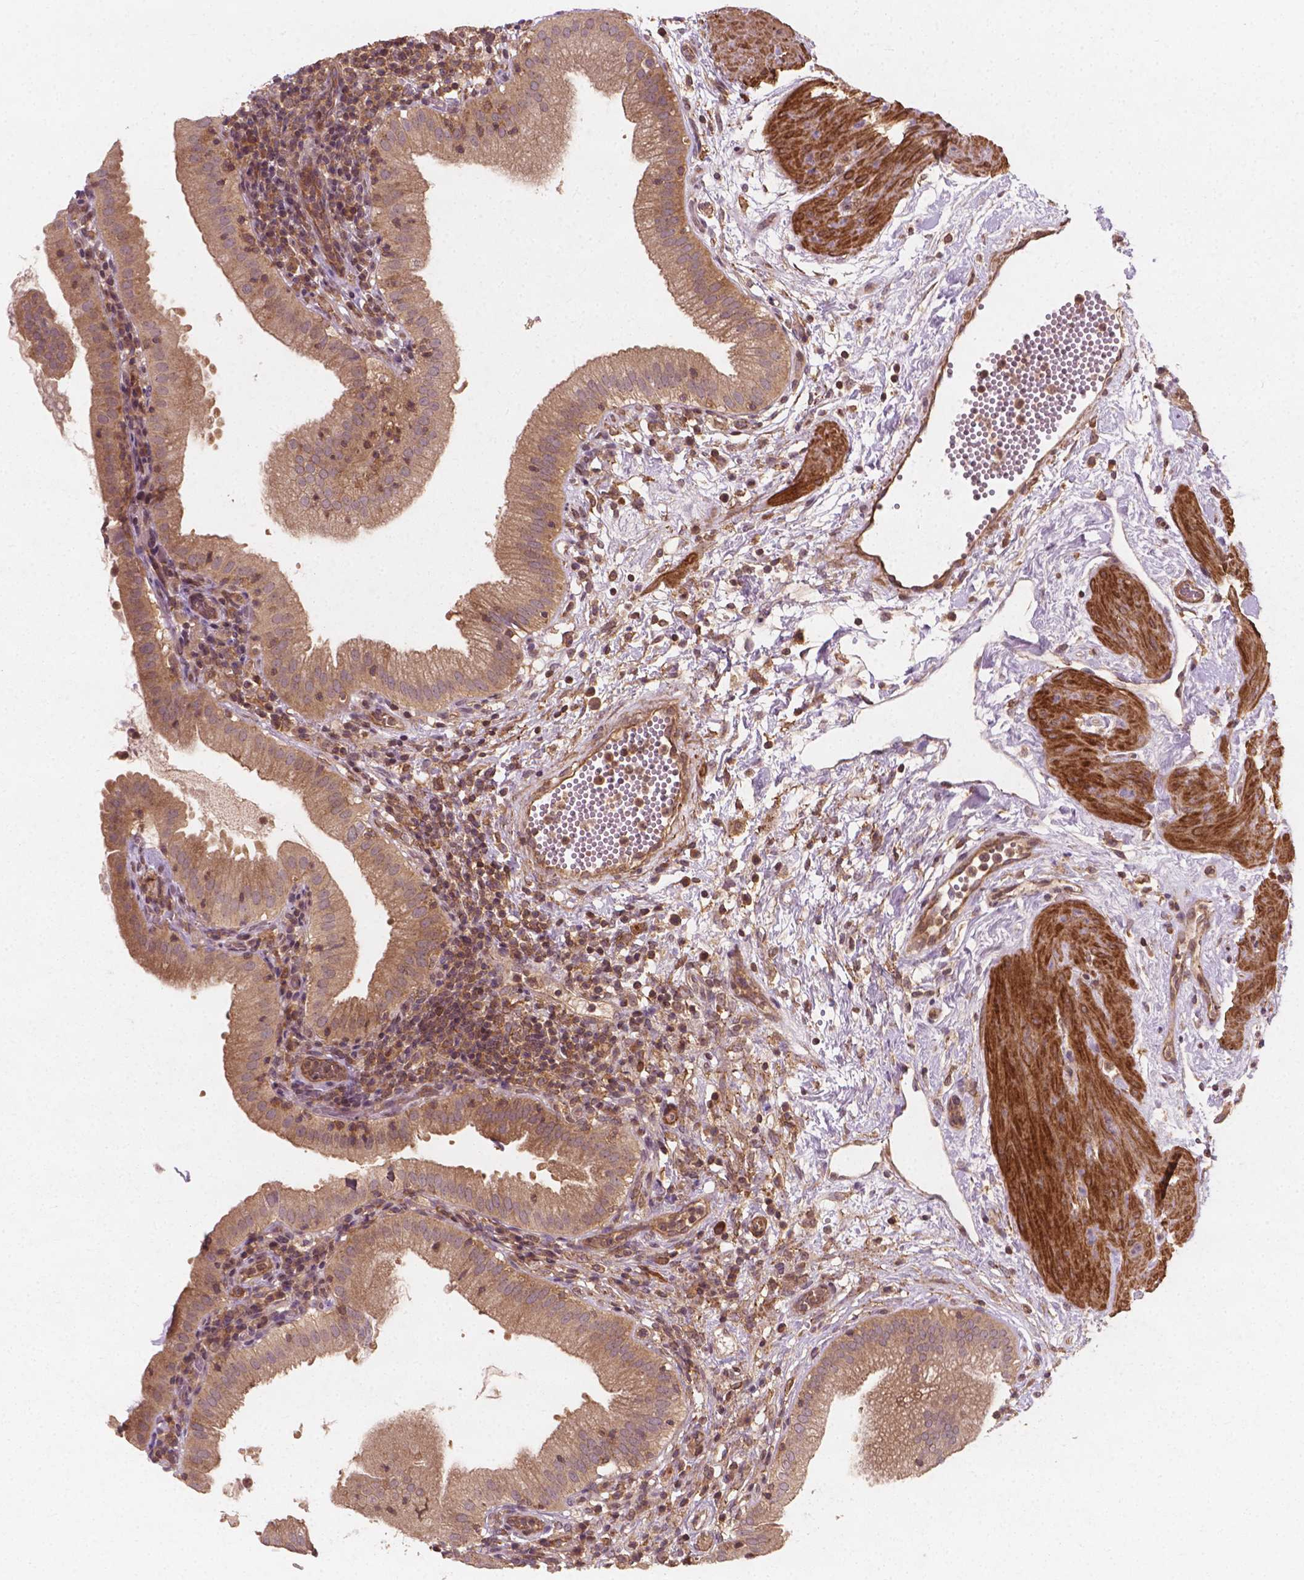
{"staining": {"intensity": "moderate", "quantity": ">75%", "location": "cytoplasmic/membranous"}, "tissue": "gallbladder", "cell_type": "Glandular cells", "image_type": "normal", "snomed": [{"axis": "morphology", "description": "Normal tissue, NOS"}, {"axis": "topography", "description": "Gallbladder"}], "caption": "A histopathology image of human gallbladder stained for a protein demonstrates moderate cytoplasmic/membranous brown staining in glandular cells.", "gene": "CYFIP1", "patient": {"sex": "female", "age": 65}}